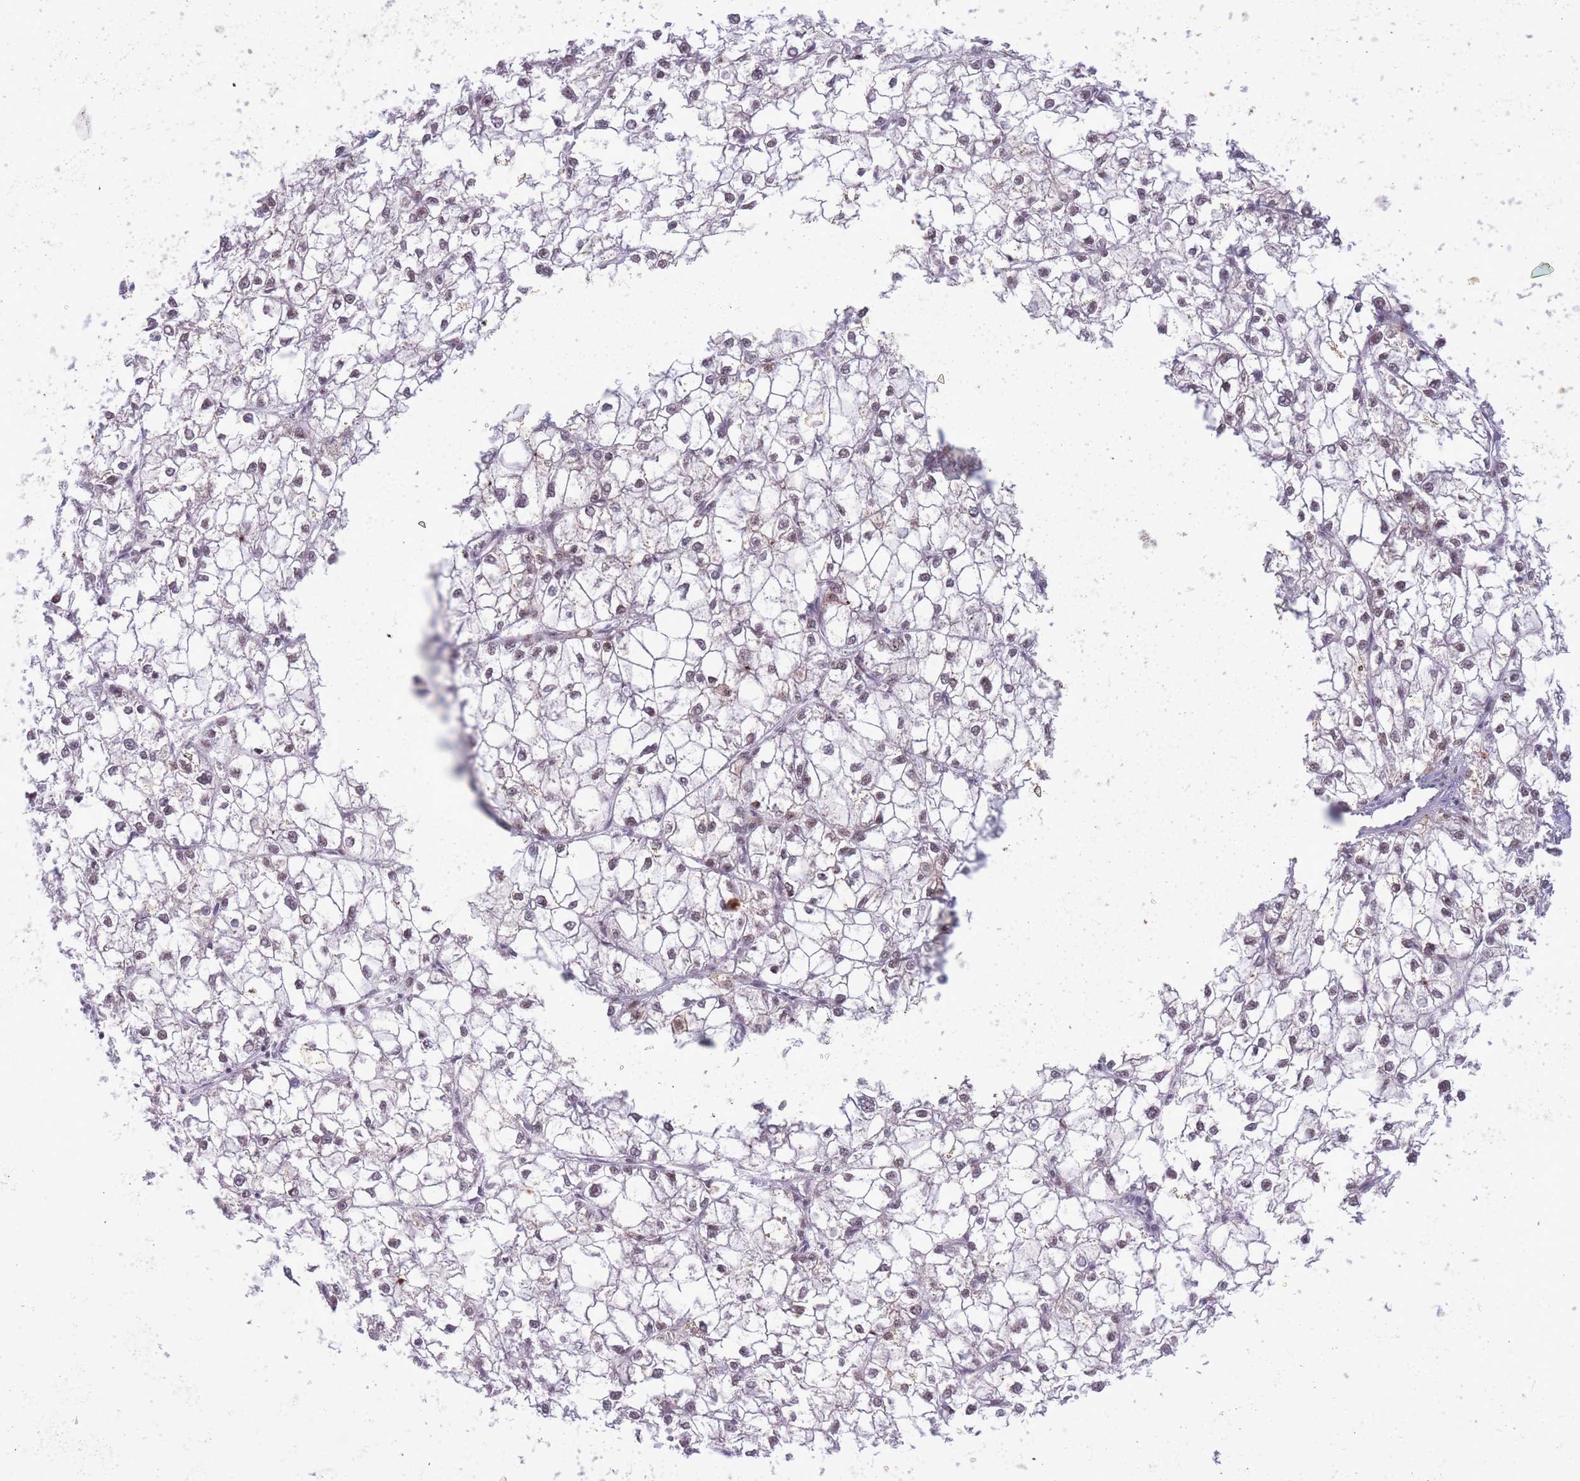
{"staining": {"intensity": "weak", "quantity": "<25%", "location": "nuclear"}, "tissue": "liver cancer", "cell_type": "Tumor cells", "image_type": "cancer", "snomed": [{"axis": "morphology", "description": "Carcinoma, Hepatocellular, NOS"}, {"axis": "topography", "description": "Liver"}], "caption": "Tumor cells show no significant expression in liver cancer (hepatocellular carcinoma). (IHC, brightfield microscopy, high magnification).", "gene": "CYP2B6", "patient": {"sex": "female", "age": 43}}